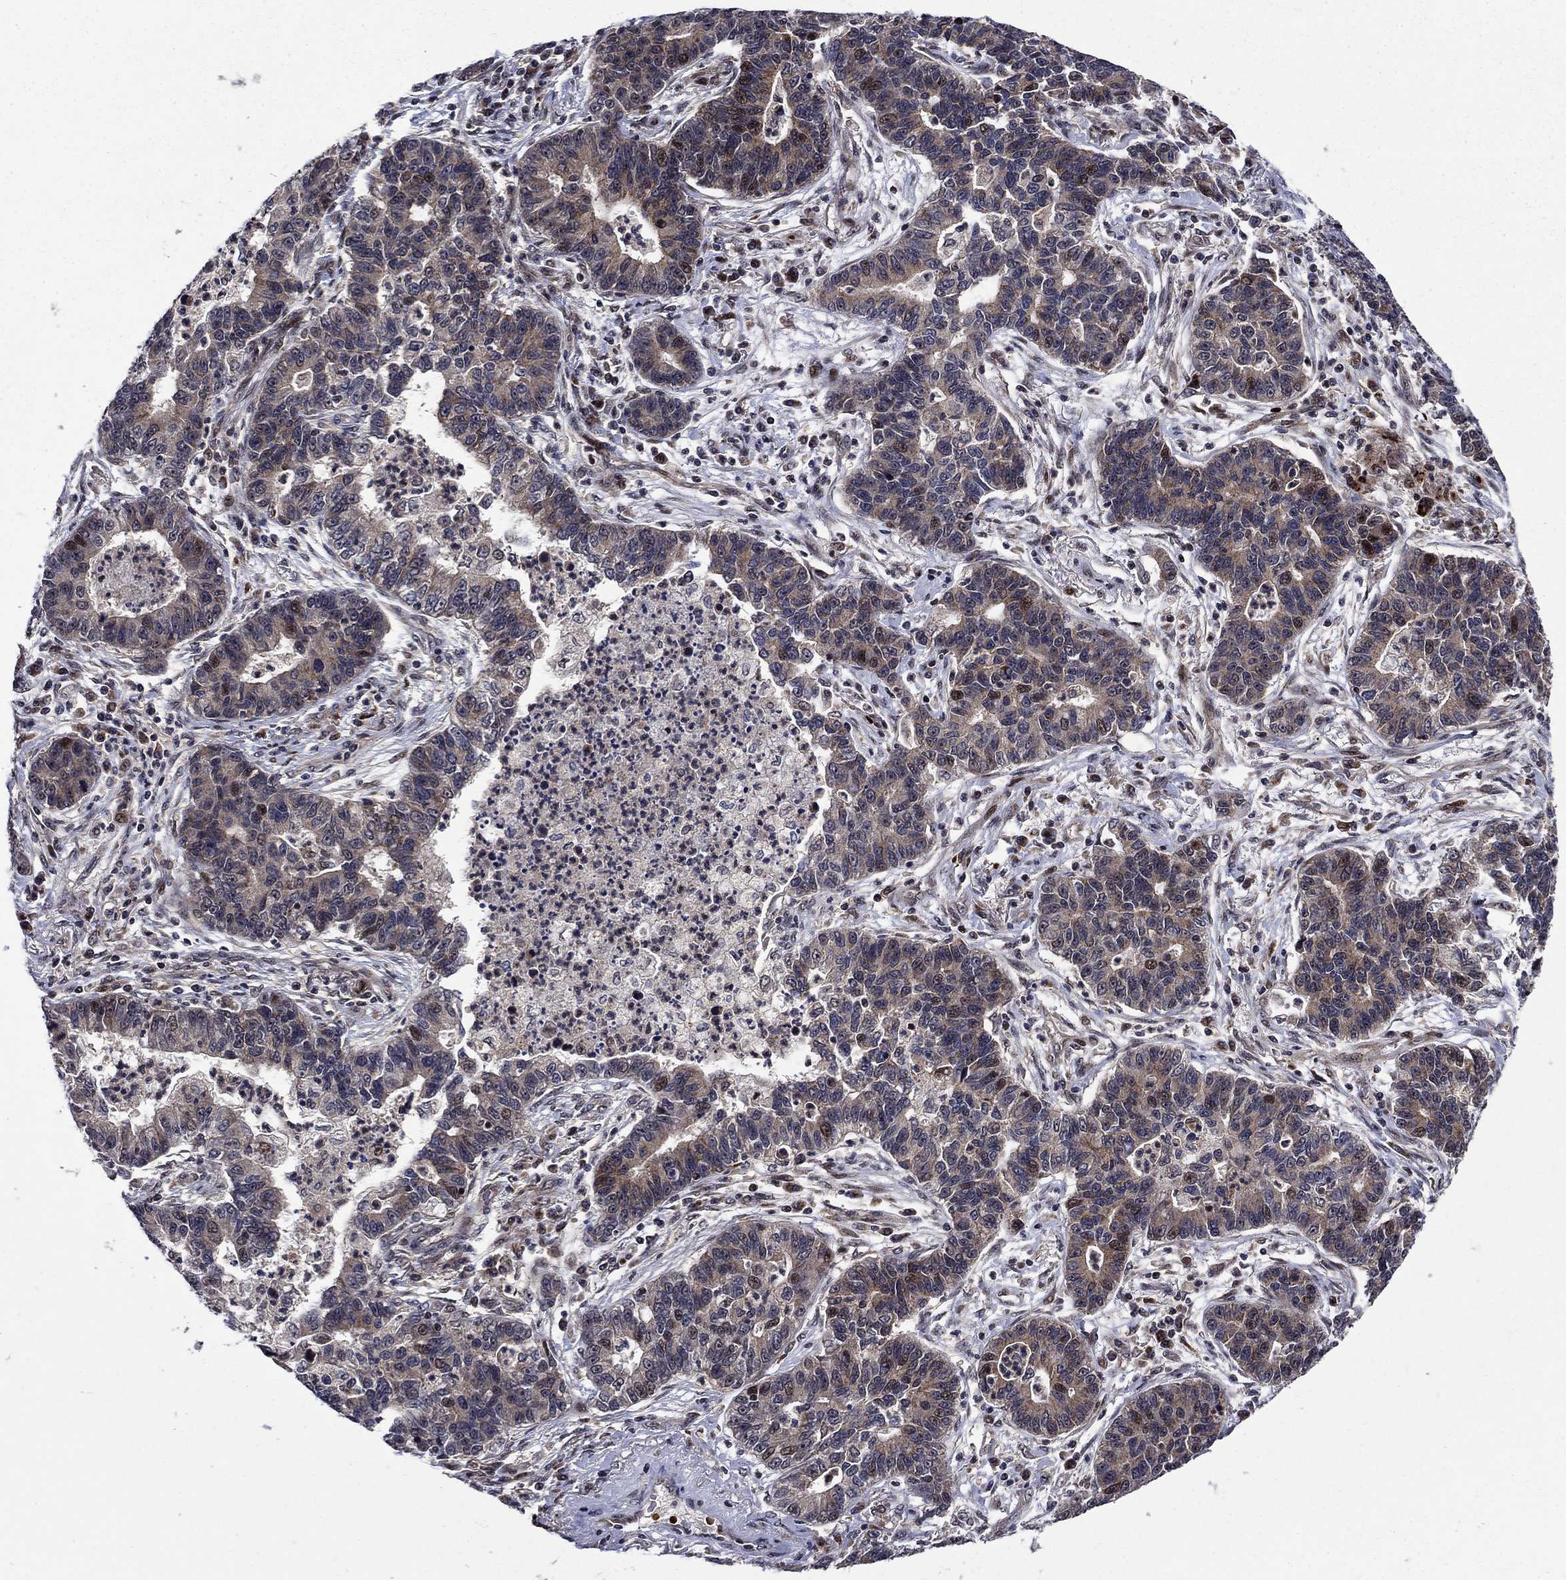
{"staining": {"intensity": "moderate", "quantity": "<25%", "location": "nuclear"}, "tissue": "lung cancer", "cell_type": "Tumor cells", "image_type": "cancer", "snomed": [{"axis": "morphology", "description": "Adenocarcinoma, NOS"}, {"axis": "topography", "description": "Lung"}], "caption": "Human adenocarcinoma (lung) stained with a protein marker exhibits moderate staining in tumor cells.", "gene": "AGTPBP1", "patient": {"sex": "female", "age": 57}}